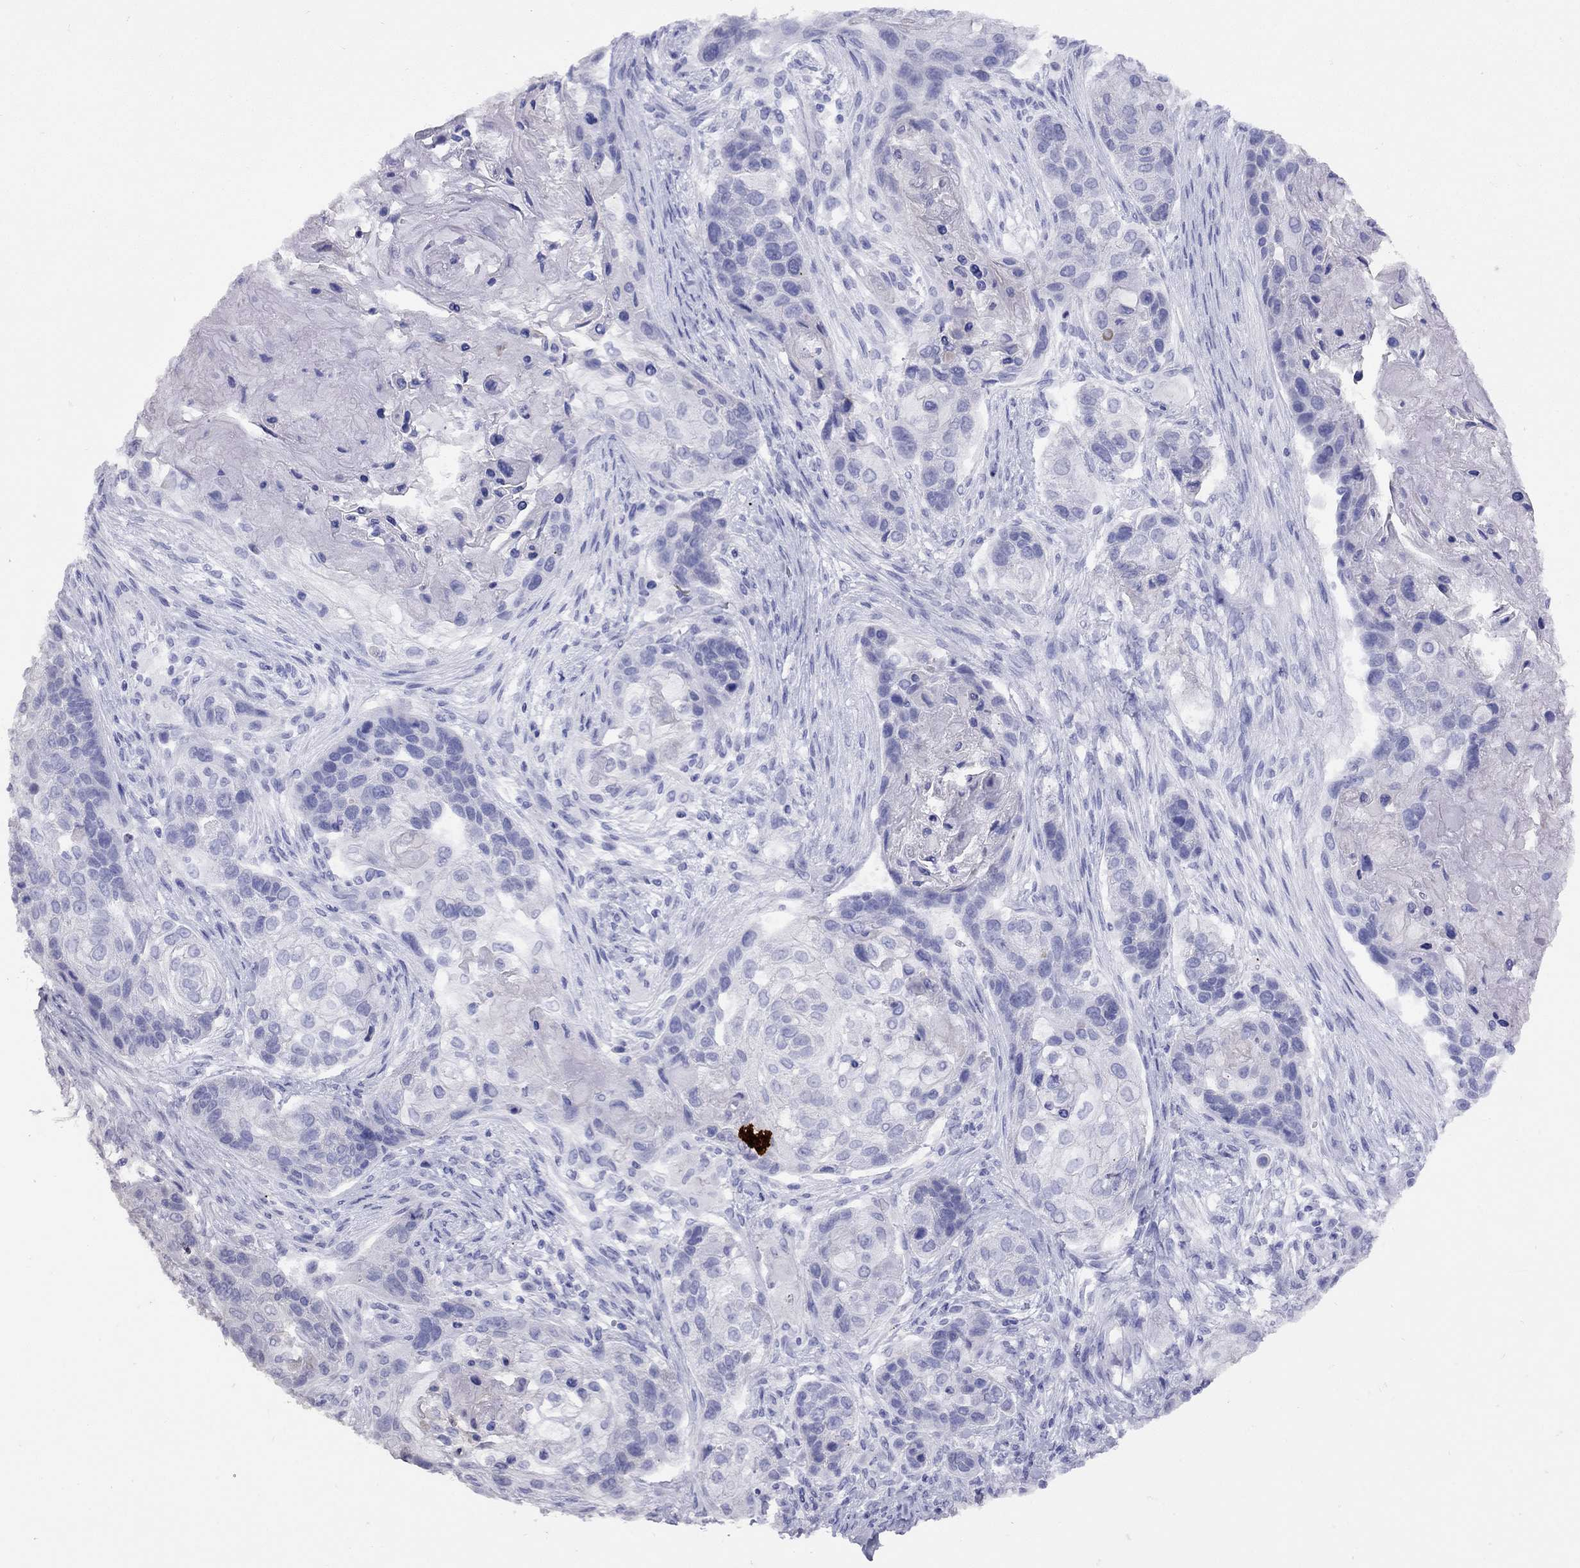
{"staining": {"intensity": "negative", "quantity": "none", "location": "none"}, "tissue": "lung cancer", "cell_type": "Tumor cells", "image_type": "cancer", "snomed": [{"axis": "morphology", "description": "Squamous cell carcinoma, NOS"}, {"axis": "topography", "description": "Lung"}], "caption": "Tumor cells are negative for protein expression in human lung squamous cell carcinoma. Brightfield microscopy of immunohistochemistry (IHC) stained with DAB (brown) and hematoxylin (blue), captured at high magnification.", "gene": "GRIA2", "patient": {"sex": "male", "age": 69}}